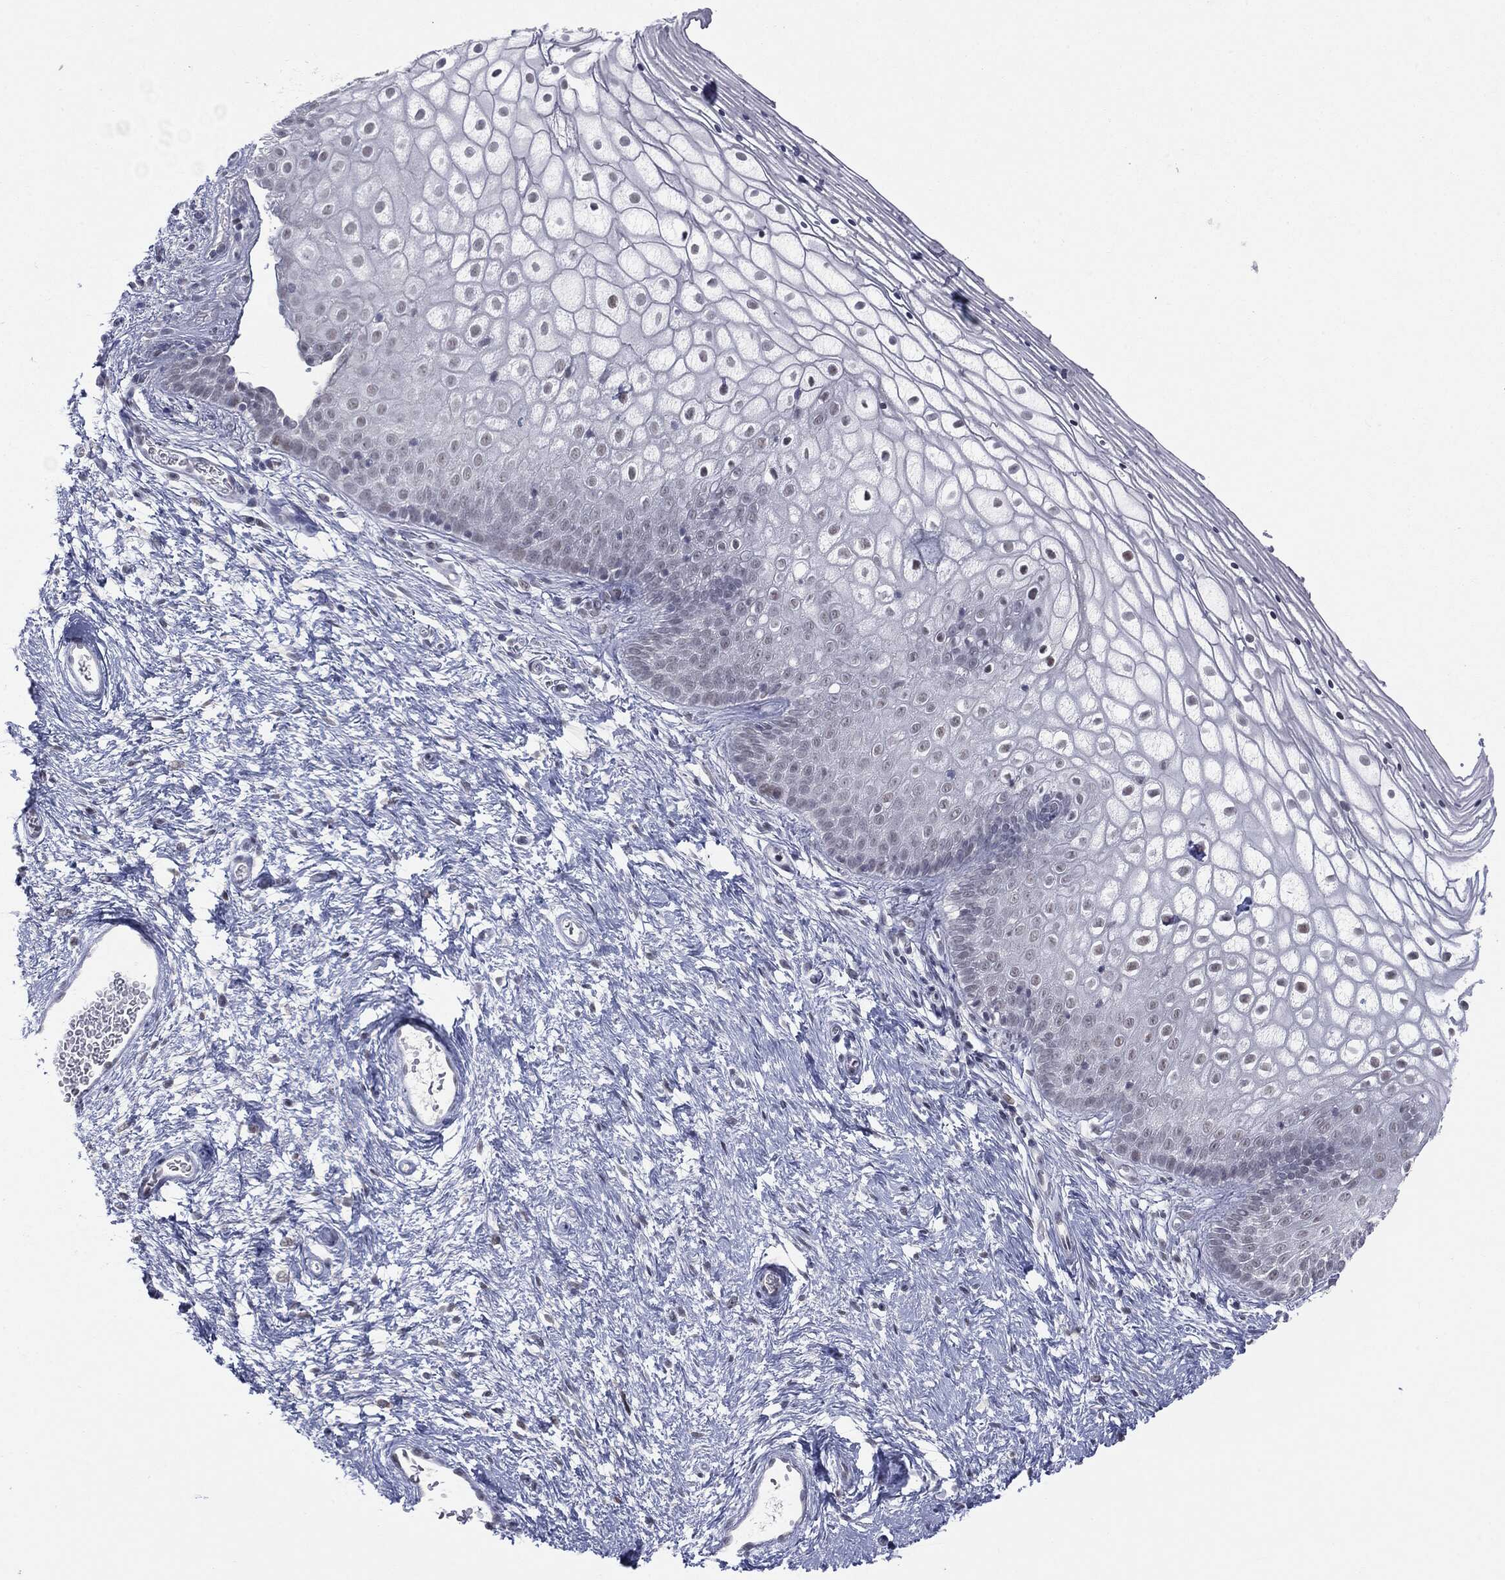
{"staining": {"intensity": "negative", "quantity": "none", "location": "none"}, "tissue": "vagina", "cell_type": "Squamous epithelial cells", "image_type": "normal", "snomed": [{"axis": "morphology", "description": "Normal tissue, NOS"}, {"axis": "topography", "description": "Vagina"}], "caption": "This is an immunohistochemistry micrograph of normal vagina. There is no expression in squamous epithelial cells.", "gene": "SLC5A5", "patient": {"sex": "female", "age": 32}}